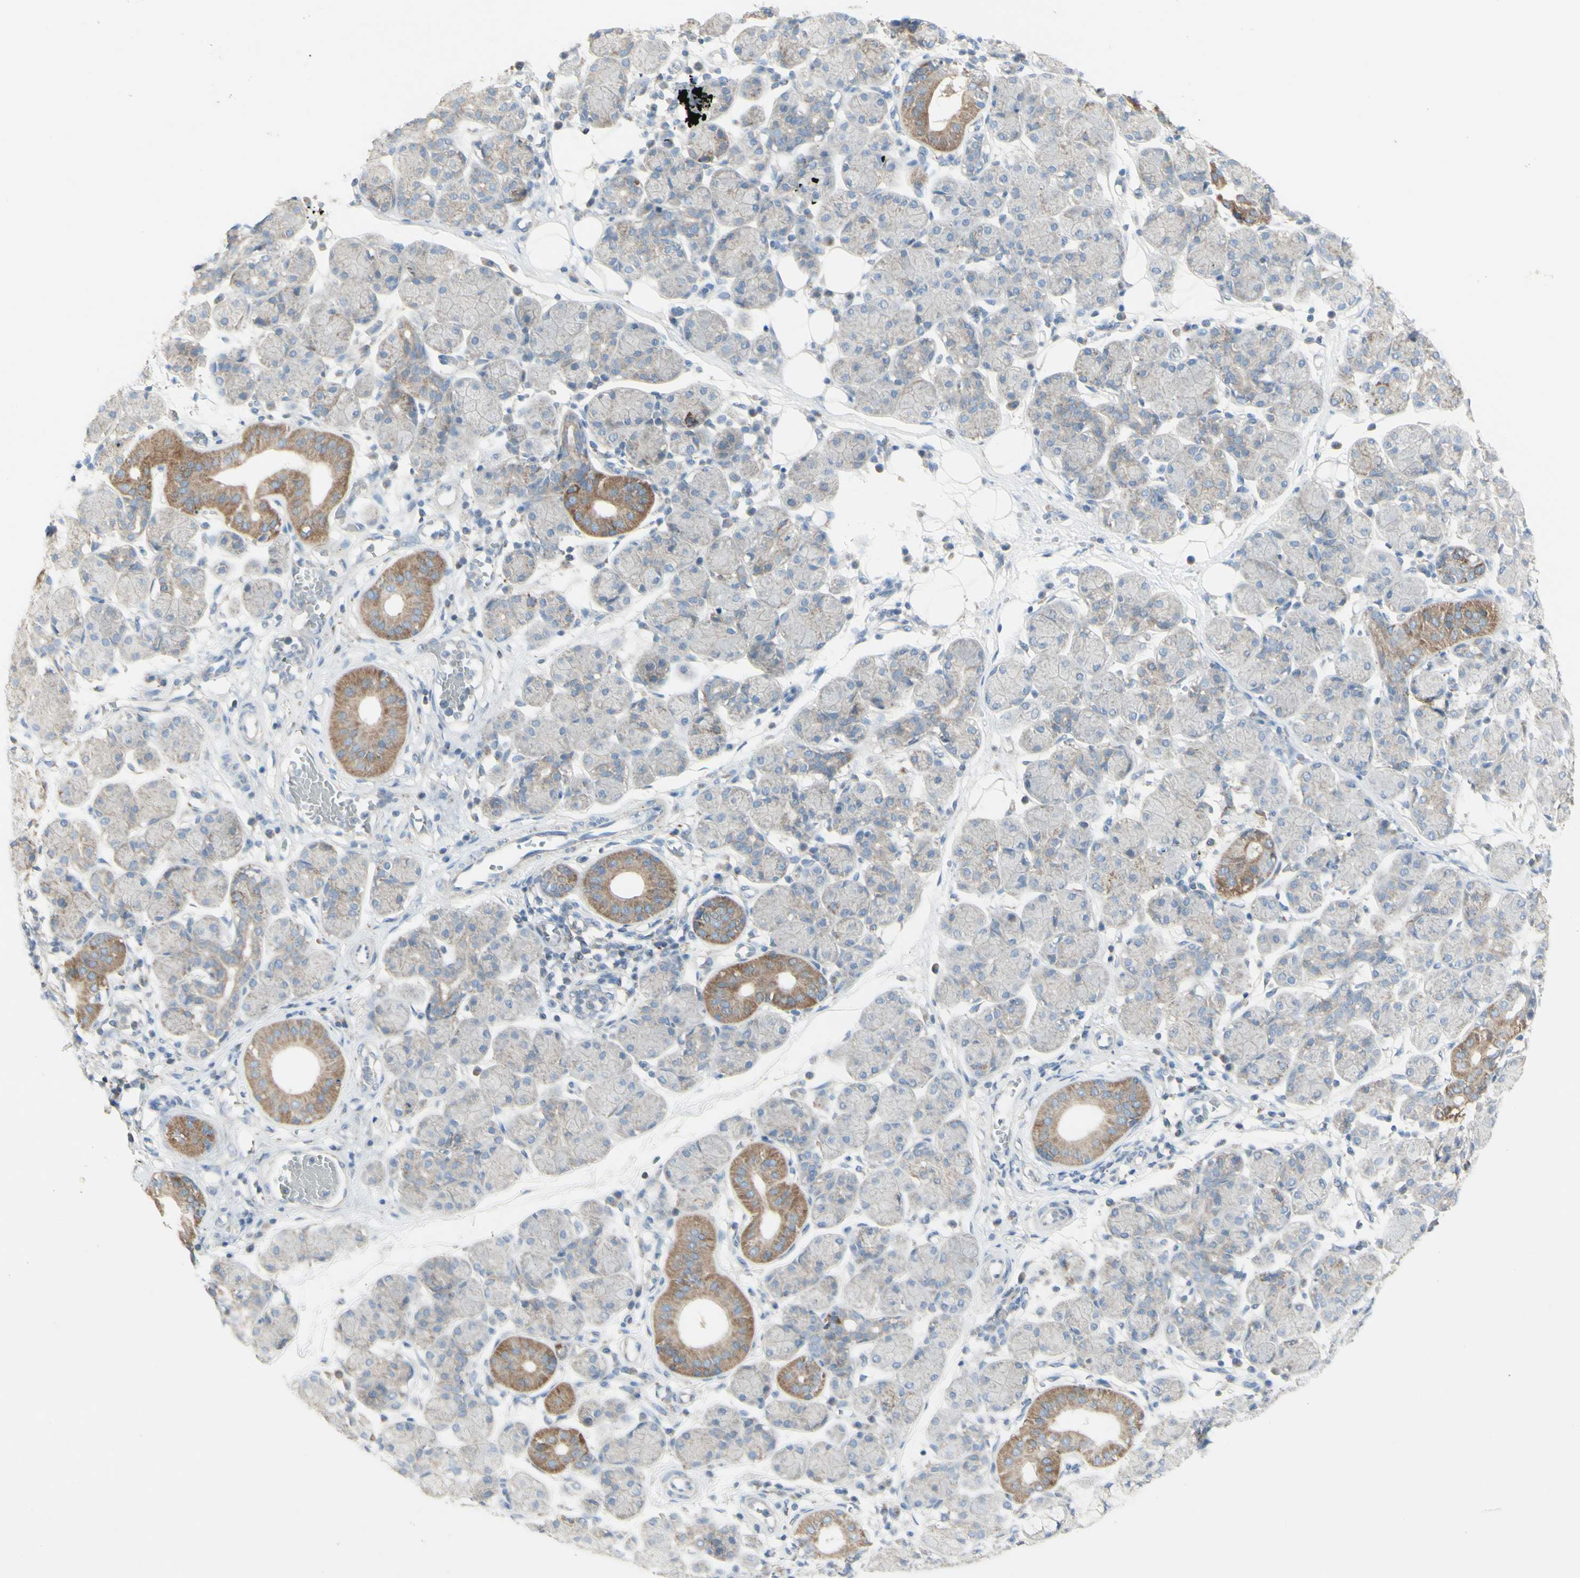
{"staining": {"intensity": "moderate", "quantity": "<25%", "location": "cytoplasmic/membranous"}, "tissue": "salivary gland", "cell_type": "Glandular cells", "image_type": "normal", "snomed": [{"axis": "morphology", "description": "Normal tissue, NOS"}, {"axis": "morphology", "description": "Inflammation, NOS"}, {"axis": "topography", "description": "Lymph node"}, {"axis": "topography", "description": "Salivary gland"}], "caption": "This image shows immunohistochemistry (IHC) staining of normal human salivary gland, with low moderate cytoplasmic/membranous positivity in approximately <25% of glandular cells.", "gene": "CNTNAP1", "patient": {"sex": "male", "age": 3}}